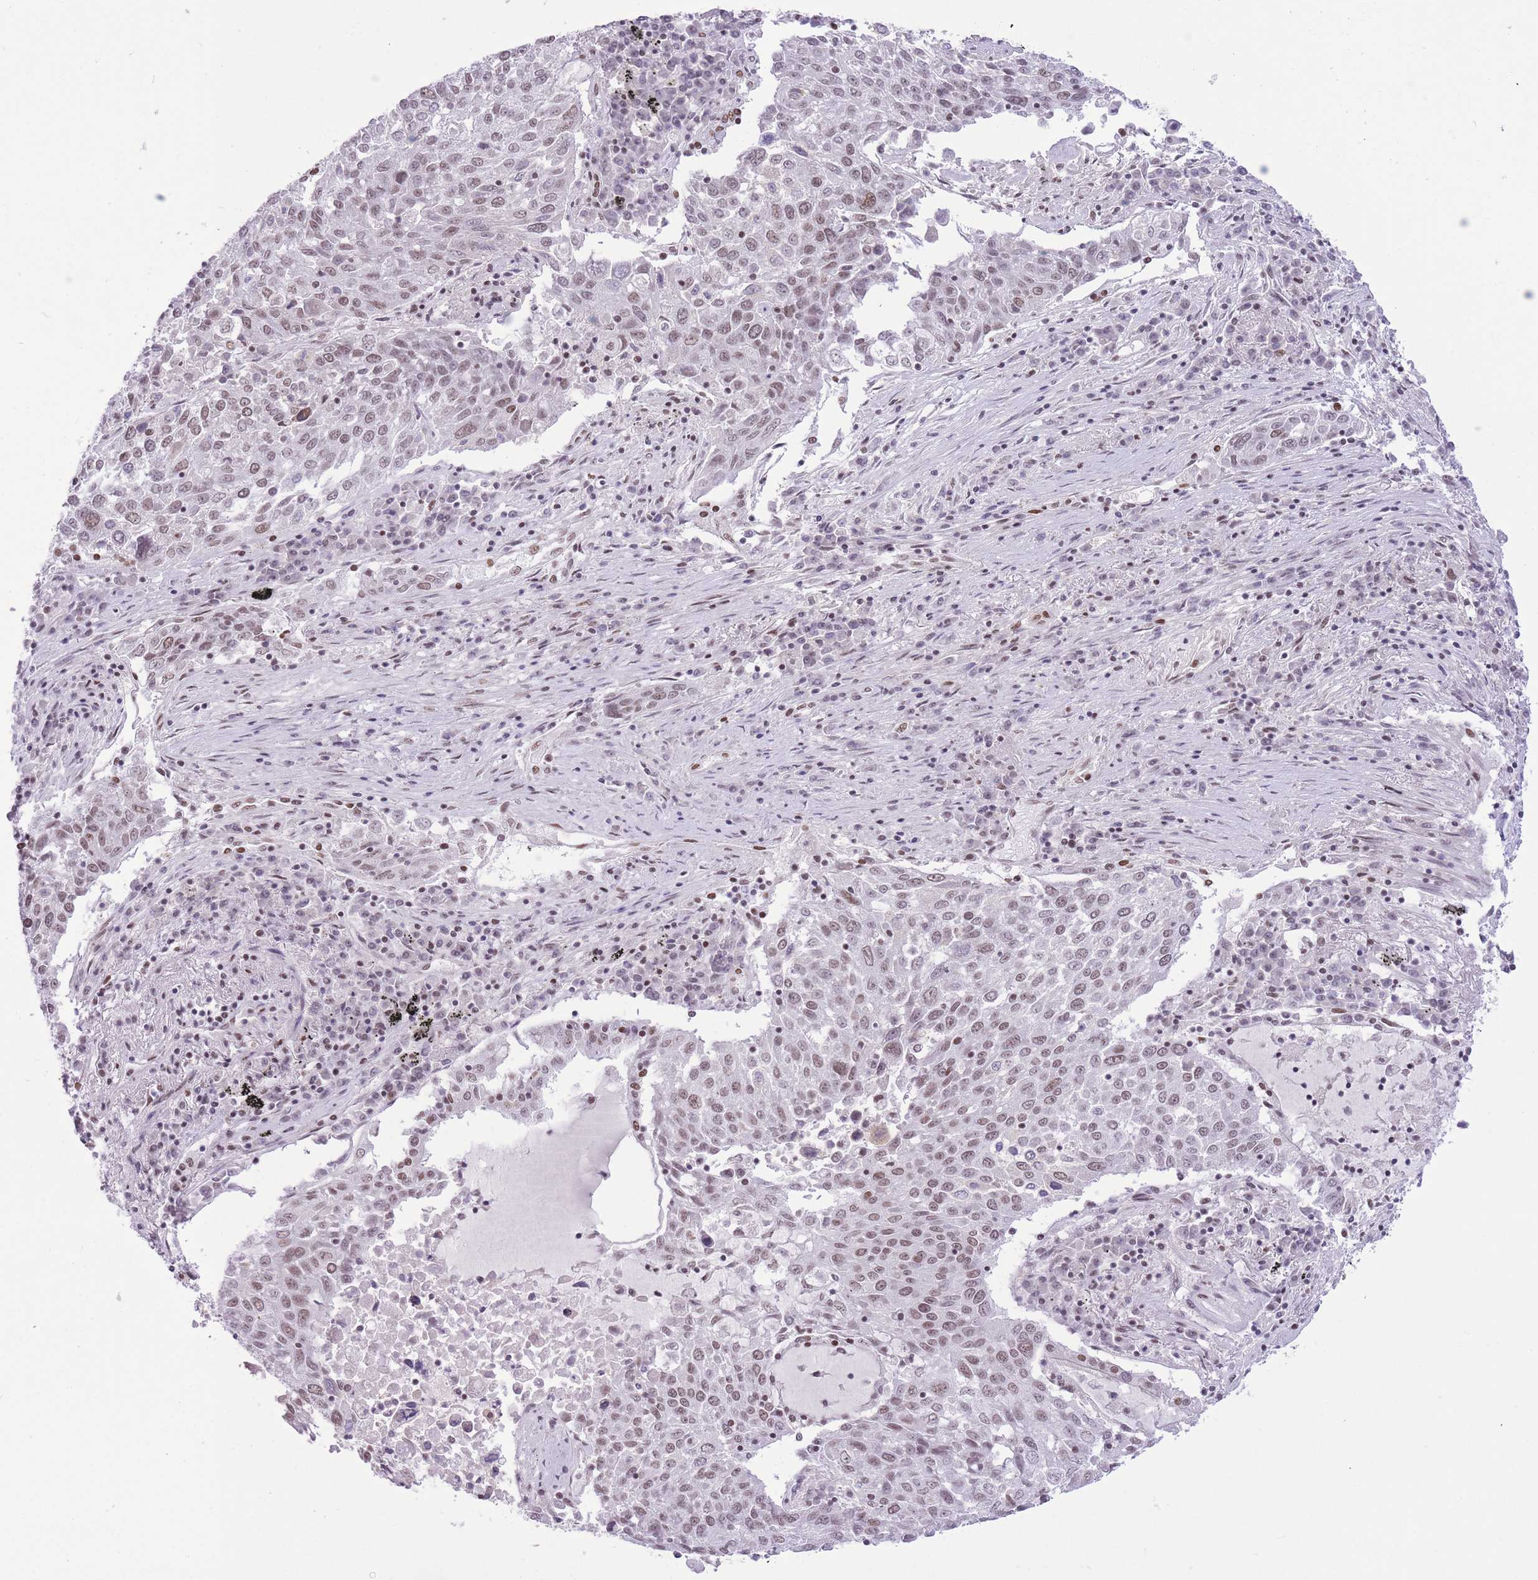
{"staining": {"intensity": "moderate", "quantity": ">75%", "location": "nuclear"}, "tissue": "lung cancer", "cell_type": "Tumor cells", "image_type": "cancer", "snomed": [{"axis": "morphology", "description": "Squamous cell carcinoma, NOS"}, {"axis": "topography", "description": "Lung"}], "caption": "Protein positivity by immunohistochemistry (IHC) demonstrates moderate nuclear positivity in about >75% of tumor cells in lung cancer. Using DAB (3,3'-diaminobenzidine) (brown) and hematoxylin (blue) stains, captured at high magnification using brightfield microscopy.", "gene": "ZBED5", "patient": {"sex": "male", "age": 65}}